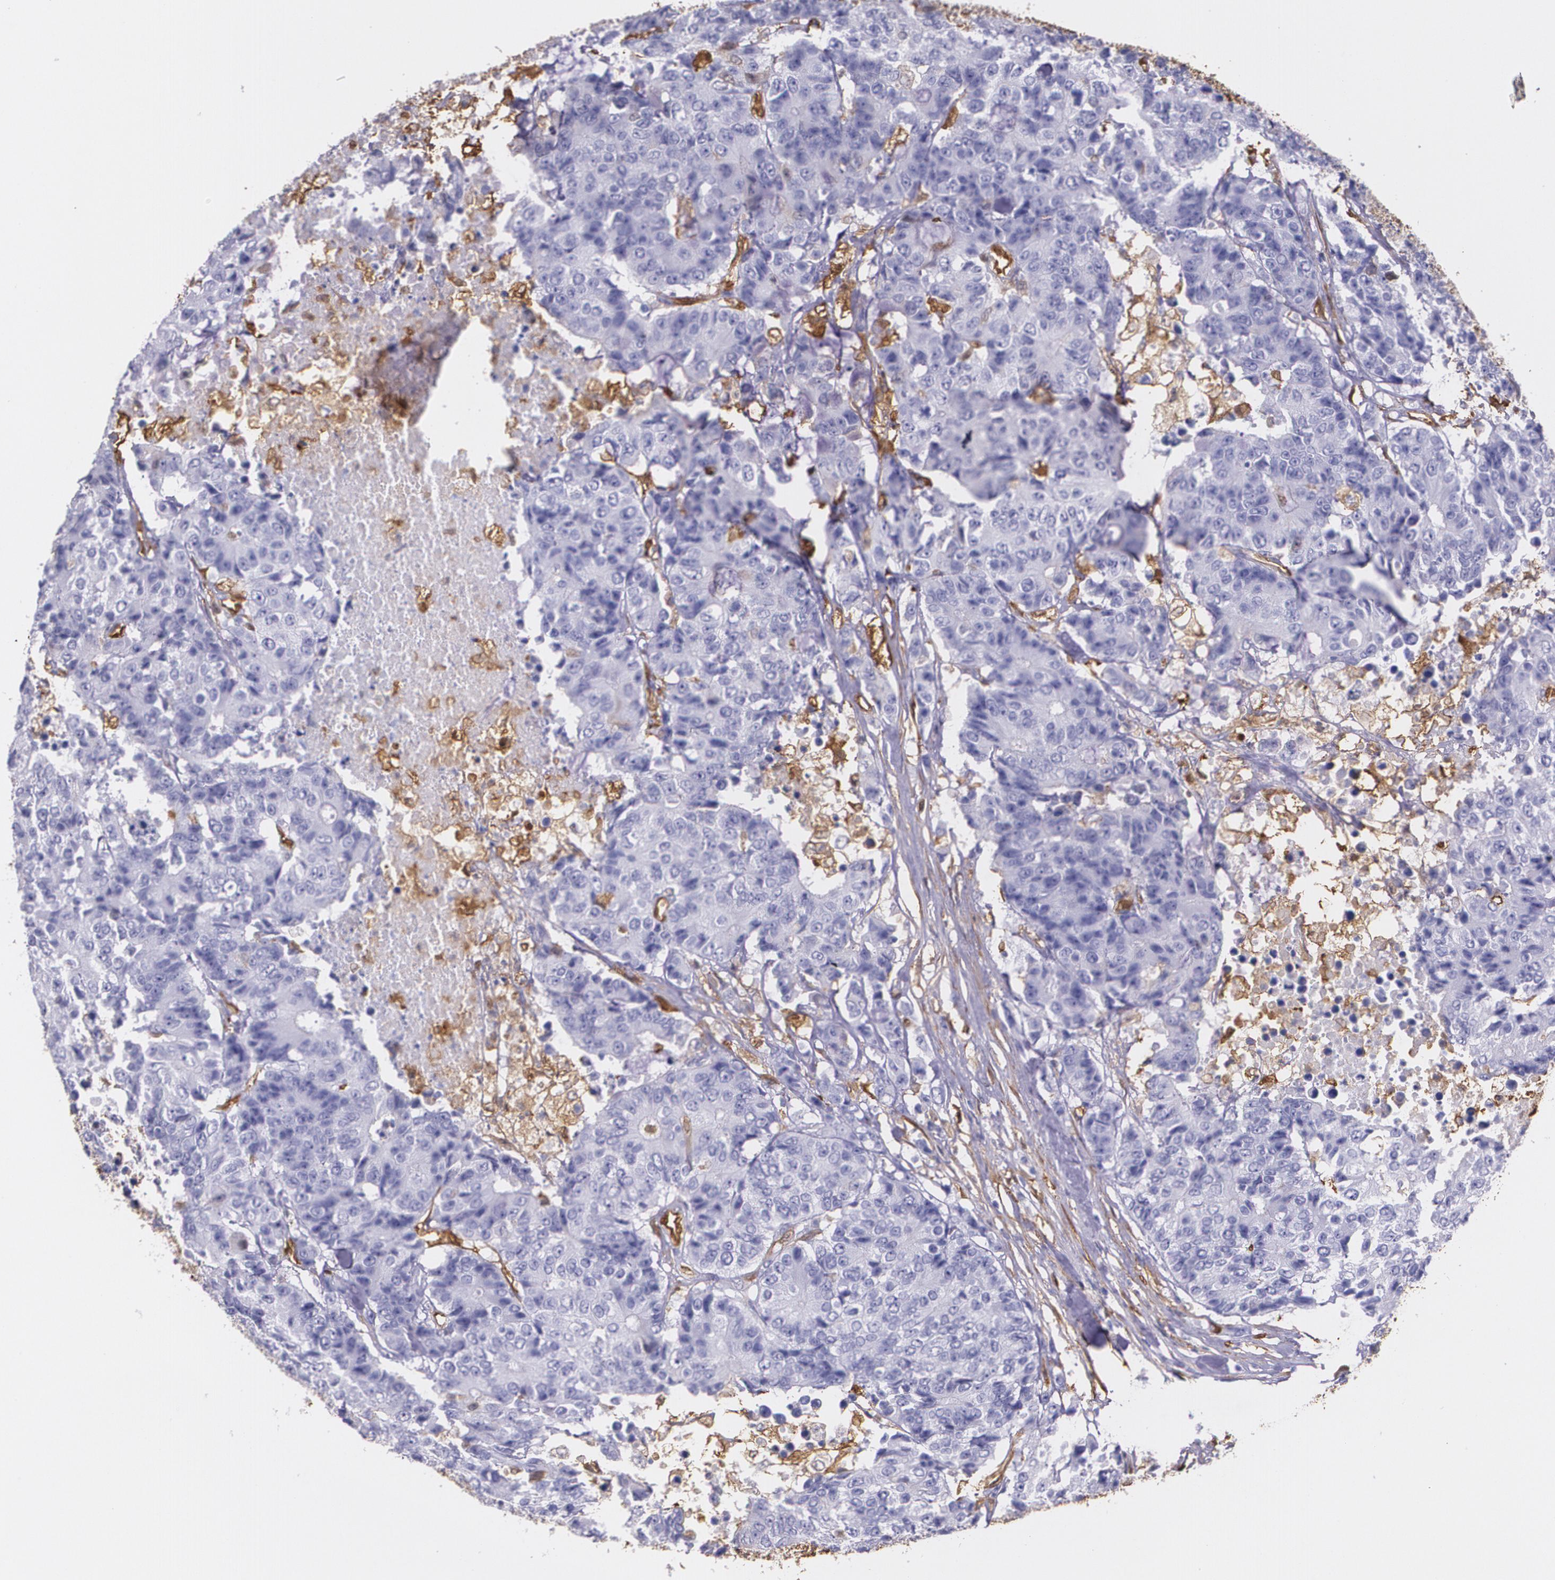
{"staining": {"intensity": "negative", "quantity": "none", "location": "none"}, "tissue": "colorectal cancer", "cell_type": "Tumor cells", "image_type": "cancer", "snomed": [{"axis": "morphology", "description": "Adenocarcinoma, NOS"}, {"axis": "topography", "description": "Colon"}], "caption": "A micrograph of colorectal cancer stained for a protein shows no brown staining in tumor cells.", "gene": "MMP2", "patient": {"sex": "female", "age": 86}}